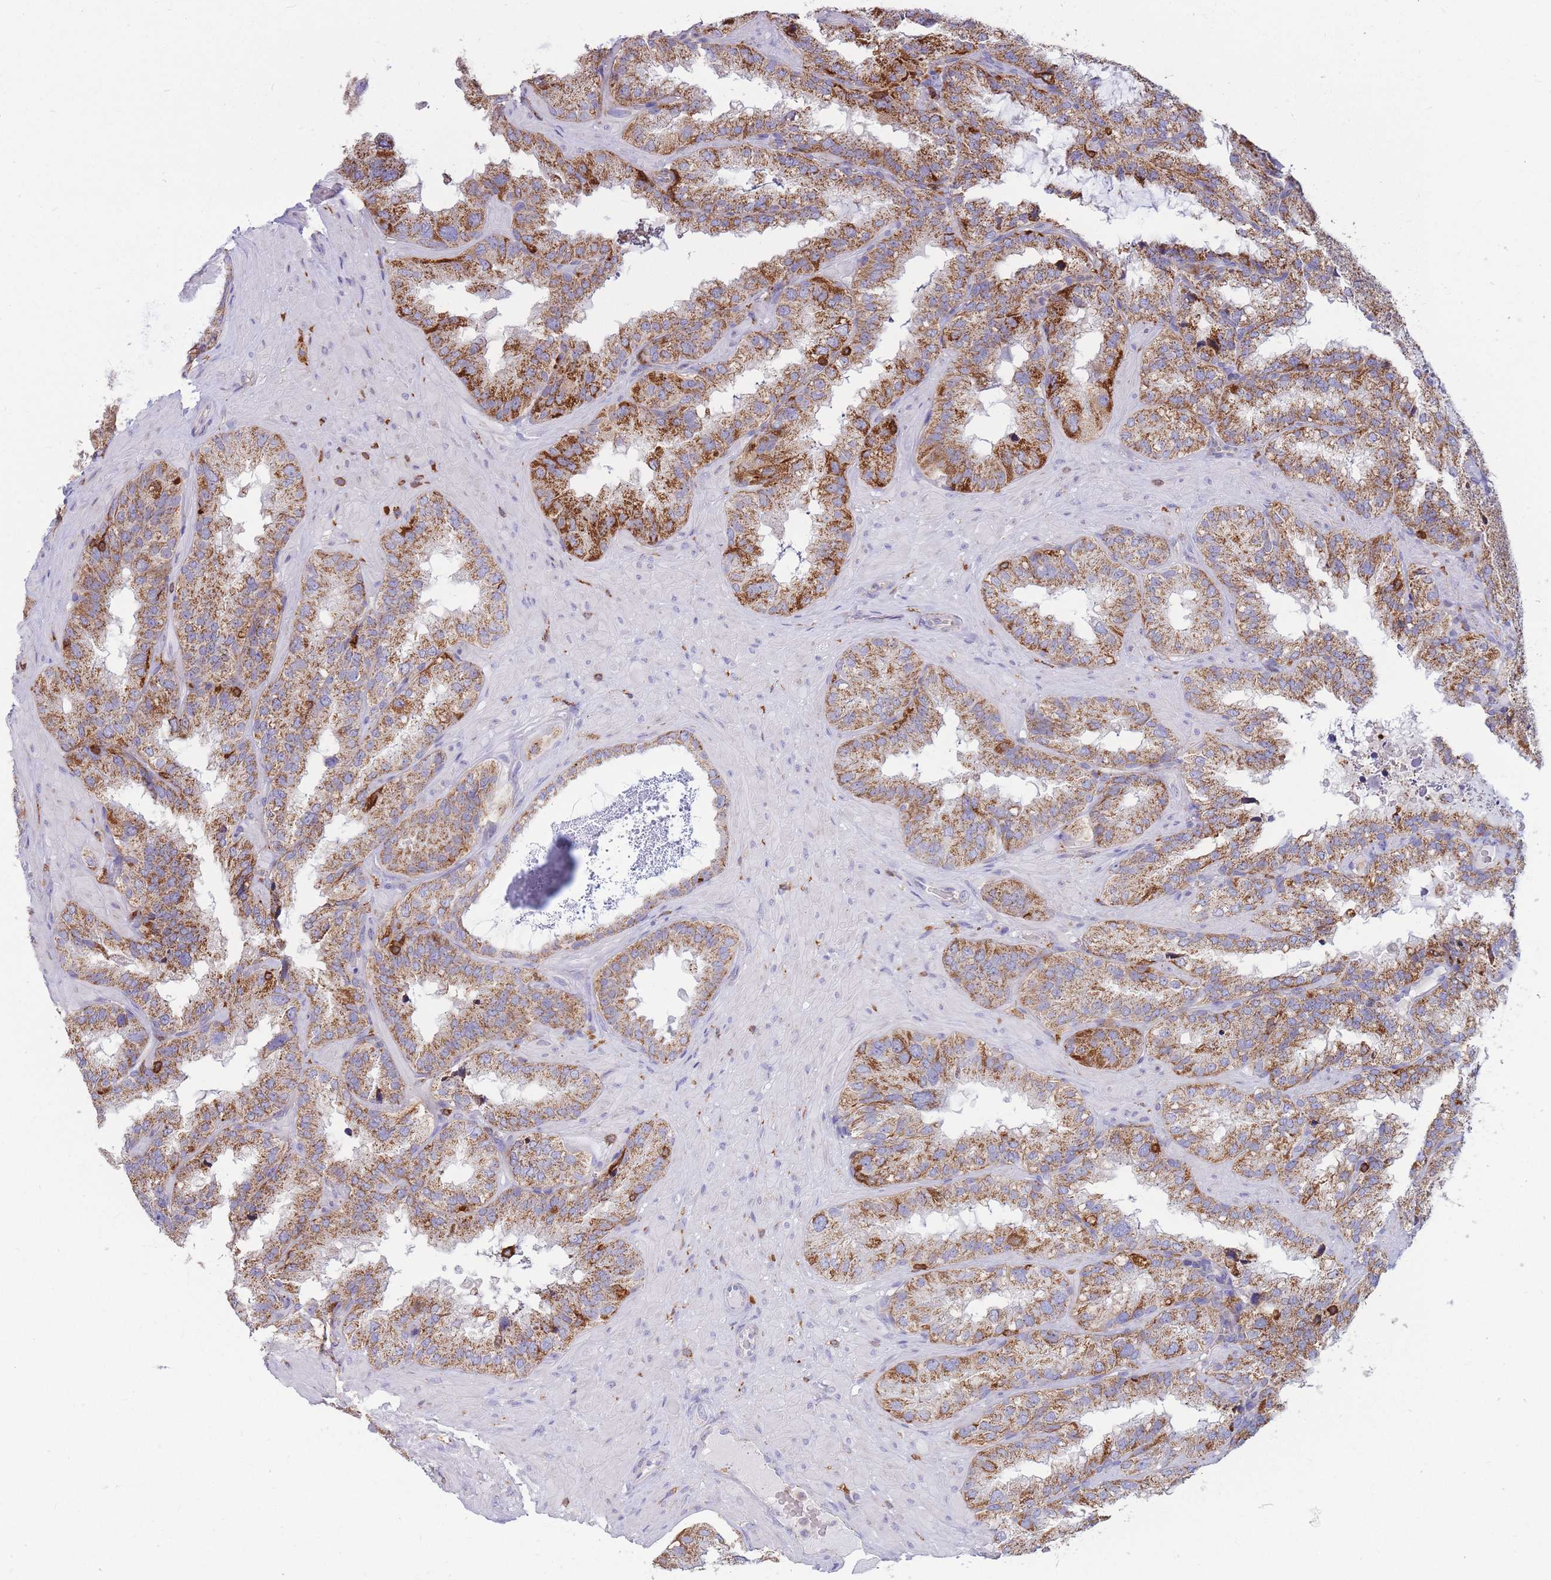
{"staining": {"intensity": "moderate", "quantity": ">75%", "location": "cytoplasmic/membranous"}, "tissue": "seminal vesicle", "cell_type": "Glandular cells", "image_type": "normal", "snomed": [{"axis": "morphology", "description": "Normal tissue, NOS"}, {"axis": "topography", "description": "Seminal veicle"}], "caption": "Protein staining of unremarkable seminal vesicle shows moderate cytoplasmic/membranous staining in about >75% of glandular cells. Using DAB (brown) and hematoxylin (blue) stains, captured at high magnification using brightfield microscopy.", "gene": "MRPL54", "patient": {"sex": "male", "age": 58}}